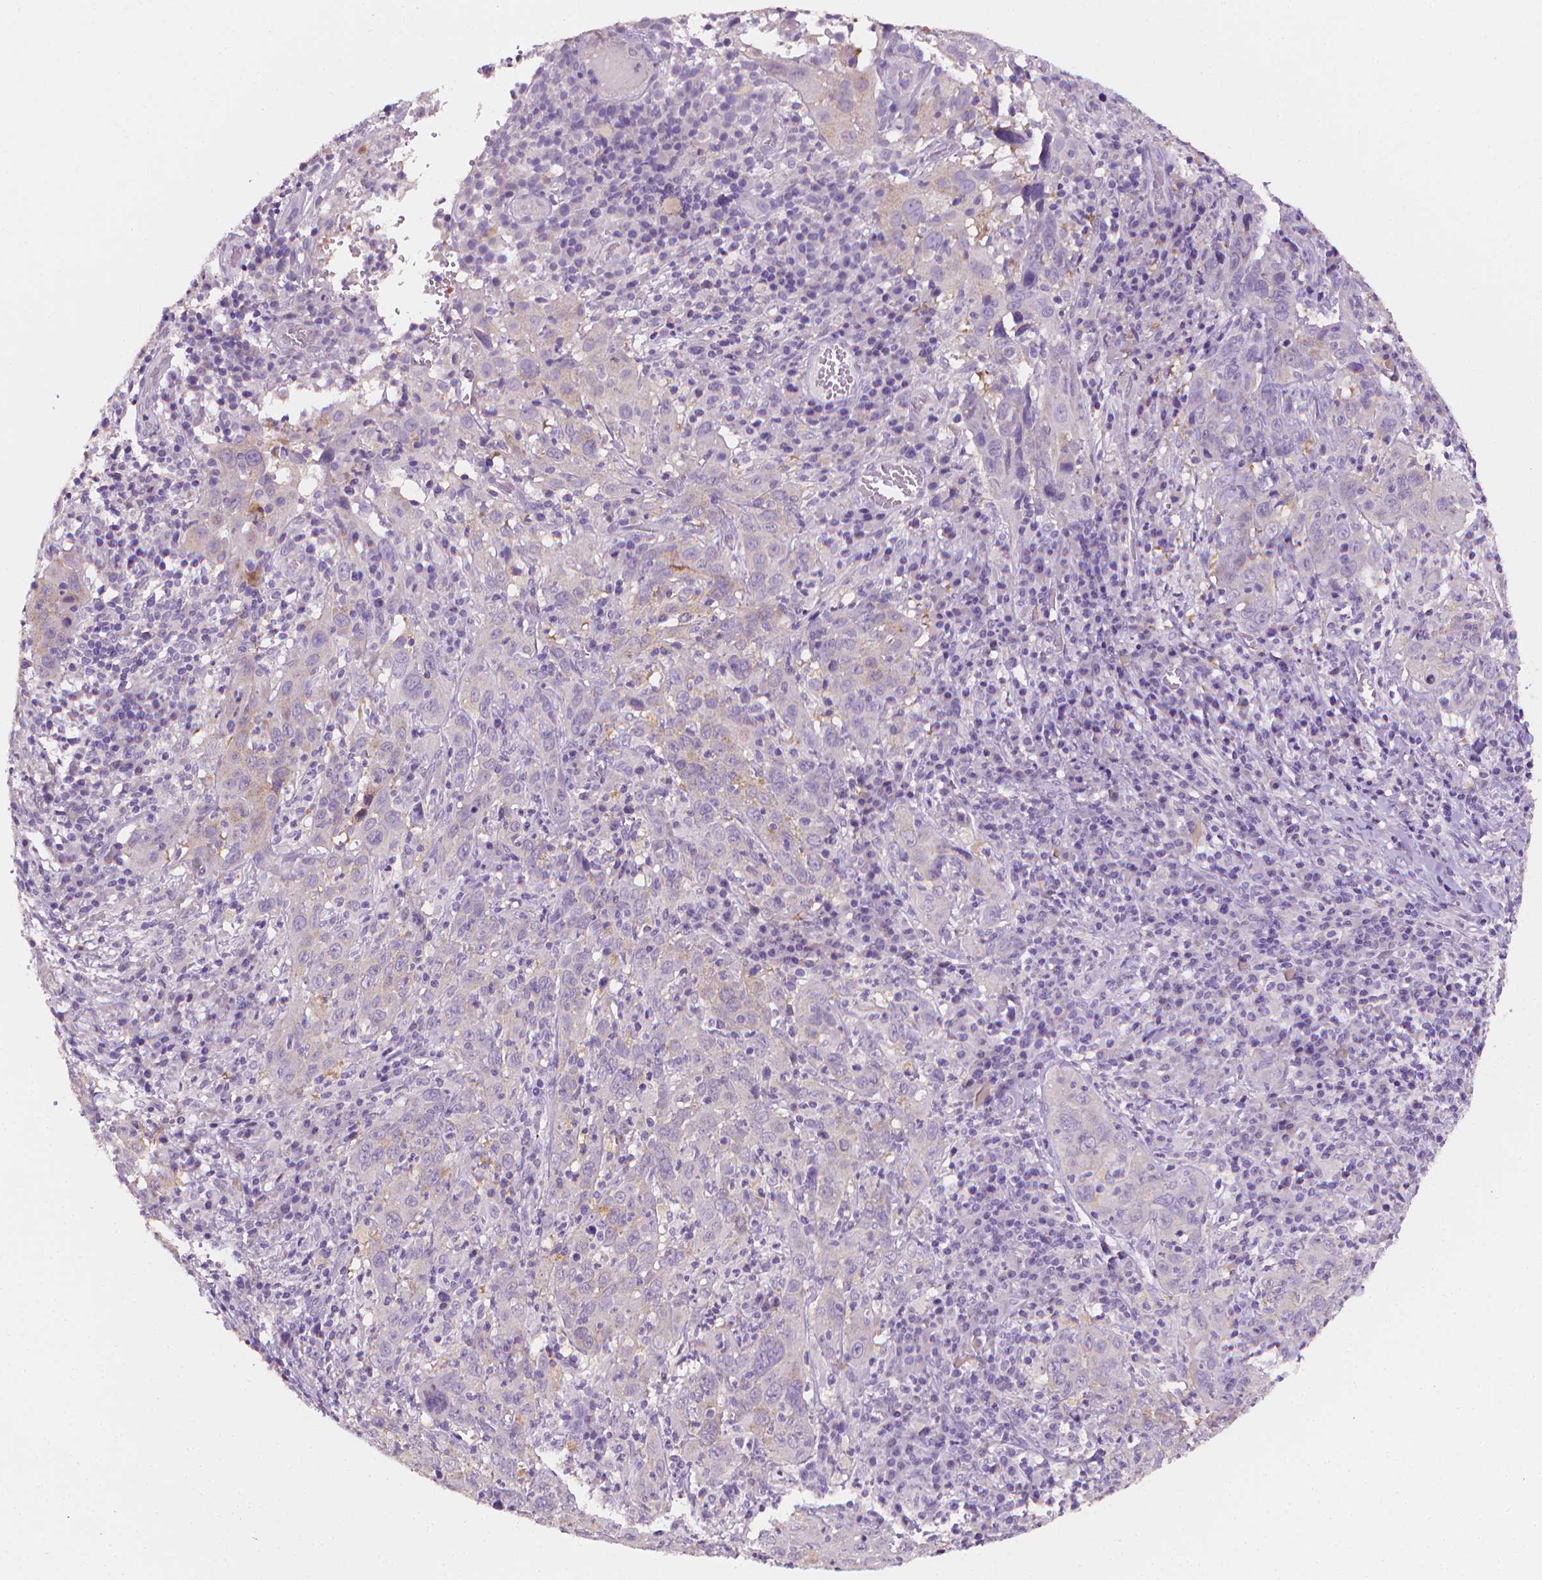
{"staining": {"intensity": "negative", "quantity": "none", "location": "none"}, "tissue": "cervical cancer", "cell_type": "Tumor cells", "image_type": "cancer", "snomed": [{"axis": "morphology", "description": "Squamous cell carcinoma, NOS"}, {"axis": "topography", "description": "Cervix"}], "caption": "High magnification brightfield microscopy of cervical cancer (squamous cell carcinoma) stained with DAB (brown) and counterstained with hematoxylin (blue): tumor cells show no significant positivity. The staining is performed using DAB (3,3'-diaminobenzidine) brown chromogen with nuclei counter-stained in using hematoxylin.", "gene": "FASN", "patient": {"sex": "female", "age": 46}}